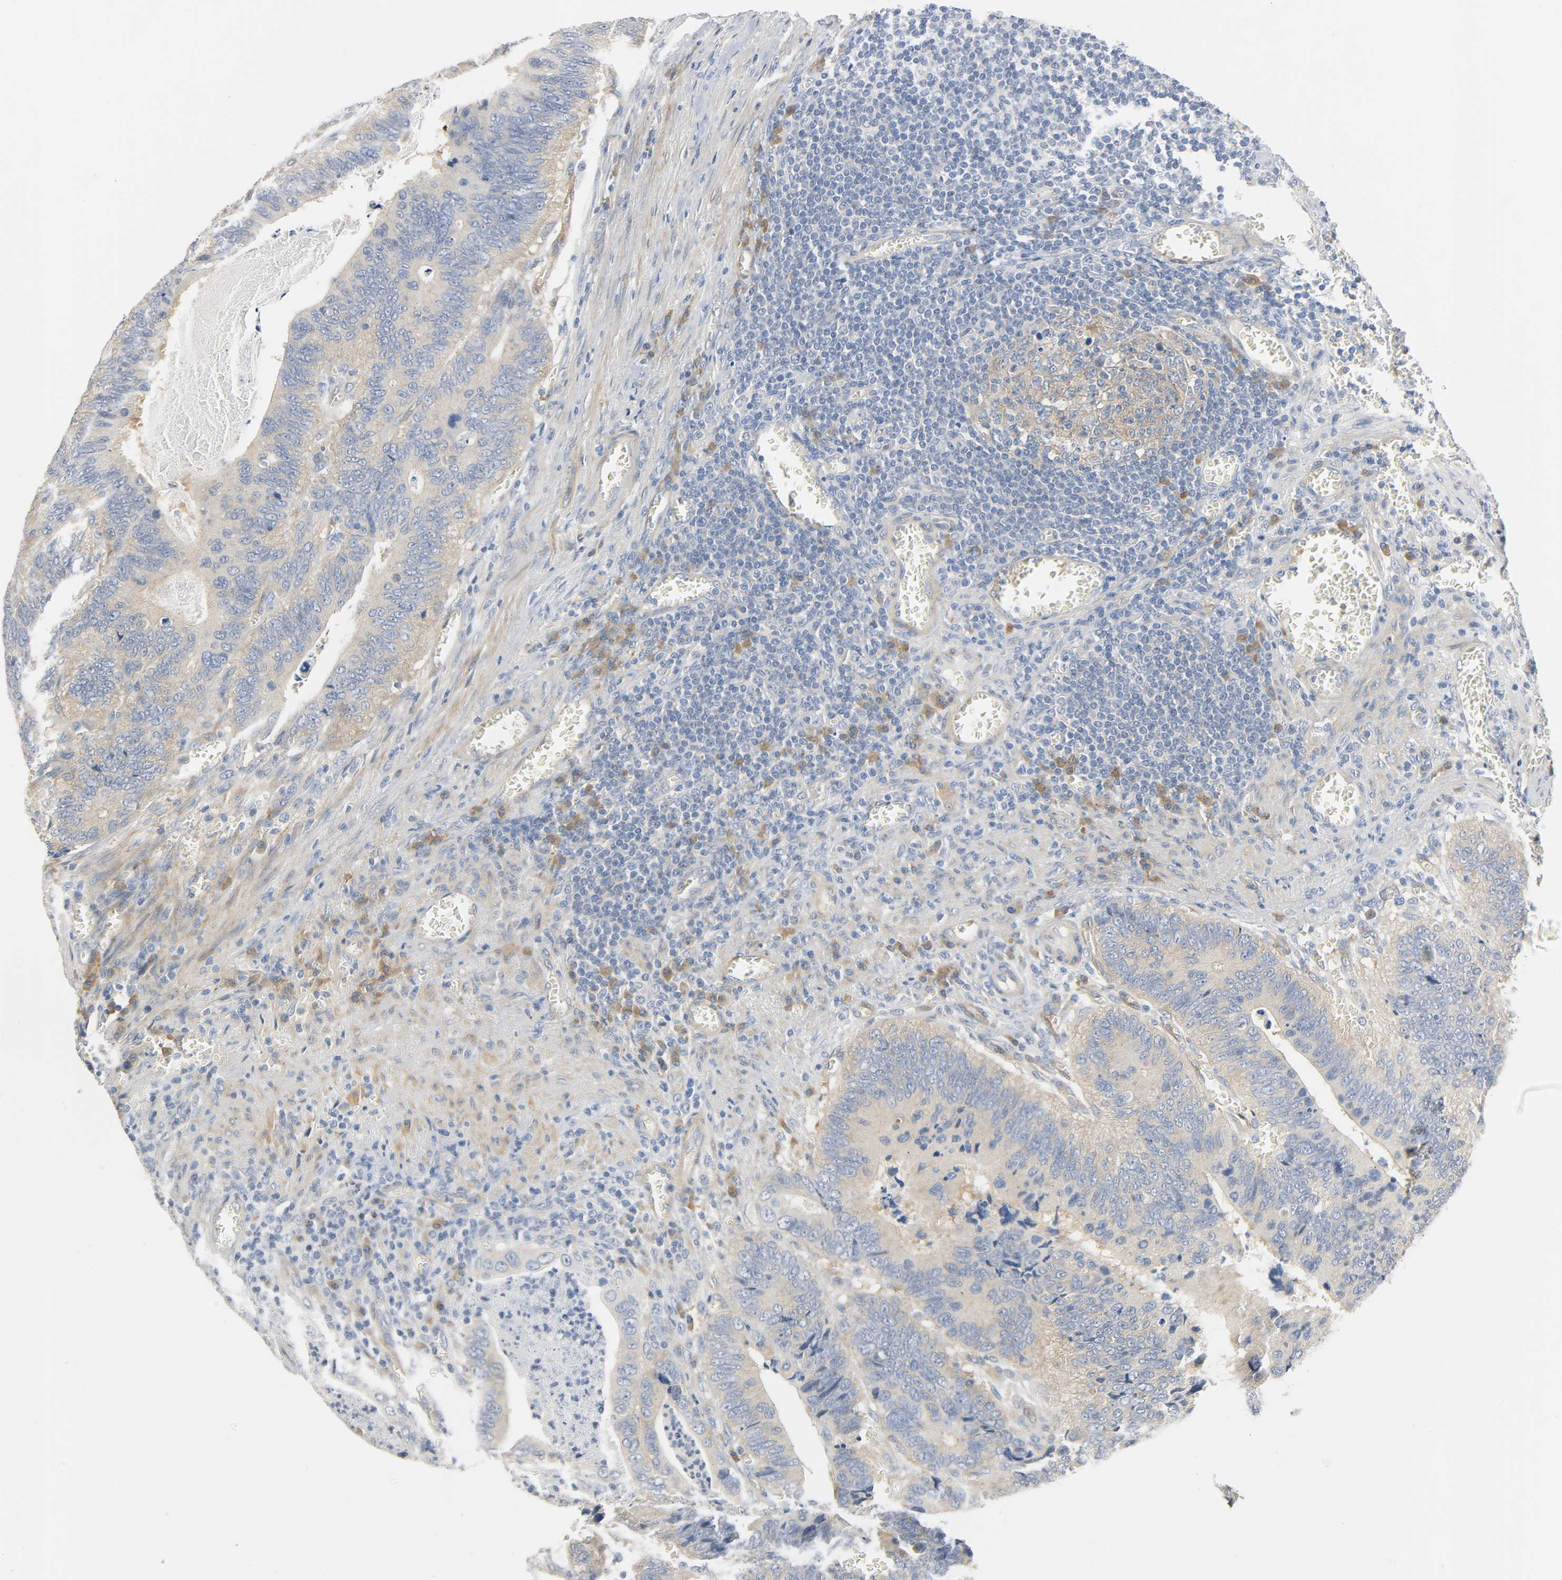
{"staining": {"intensity": "moderate", "quantity": ">75%", "location": "cytoplasmic/membranous"}, "tissue": "colorectal cancer", "cell_type": "Tumor cells", "image_type": "cancer", "snomed": [{"axis": "morphology", "description": "Adenocarcinoma, NOS"}, {"axis": "topography", "description": "Colon"}], "caption": "A histopathology image of human adenocarcinoma (colorectal) stained for a protein shows moderate cytoplasmic/membranous brown staining in tumor cells. The protein of interest is stained brown, and the nuclei are stained in blue (DAB (3,3'-diaminobenzidine) IHC with brightfield microscopy, high magnification).", "gene": "ARPC1A", "patient": {"sex": "male", "age": 72}}